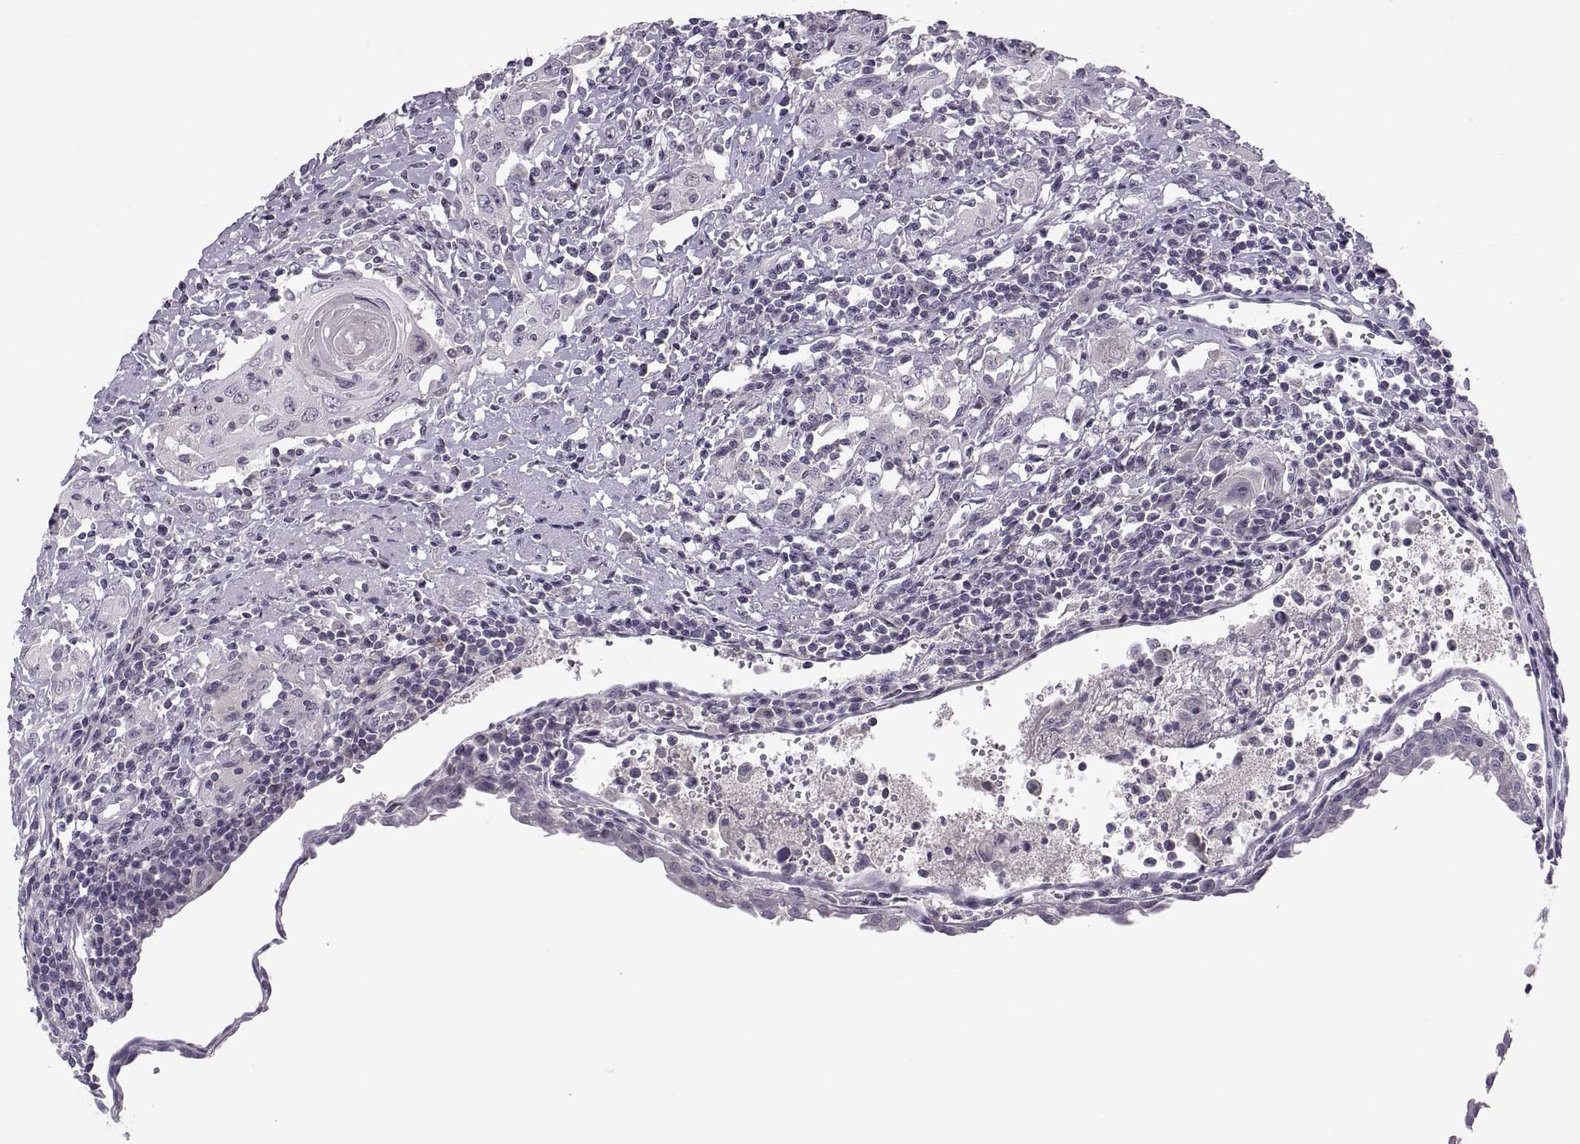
{"staining": {"intensity": "negative", "quantity": "none", "location": "none"}, "tissue": "urothelial cancer", "cell_type": "Tumor cells", "image_type": "cancer", "snomed": [{"axis": "morphology", "description": "Urothelial carcinoma, High grade"}, {"axis": "topography", "description": "Urinary bladder"}], "caption": "Immunohistochemistry (IHC) of urothelial carcinoma (high-grade) reveals no expression in tumor cells.", "gene": "CHCT1", "patient": {"sex": "female", "age": 85}}